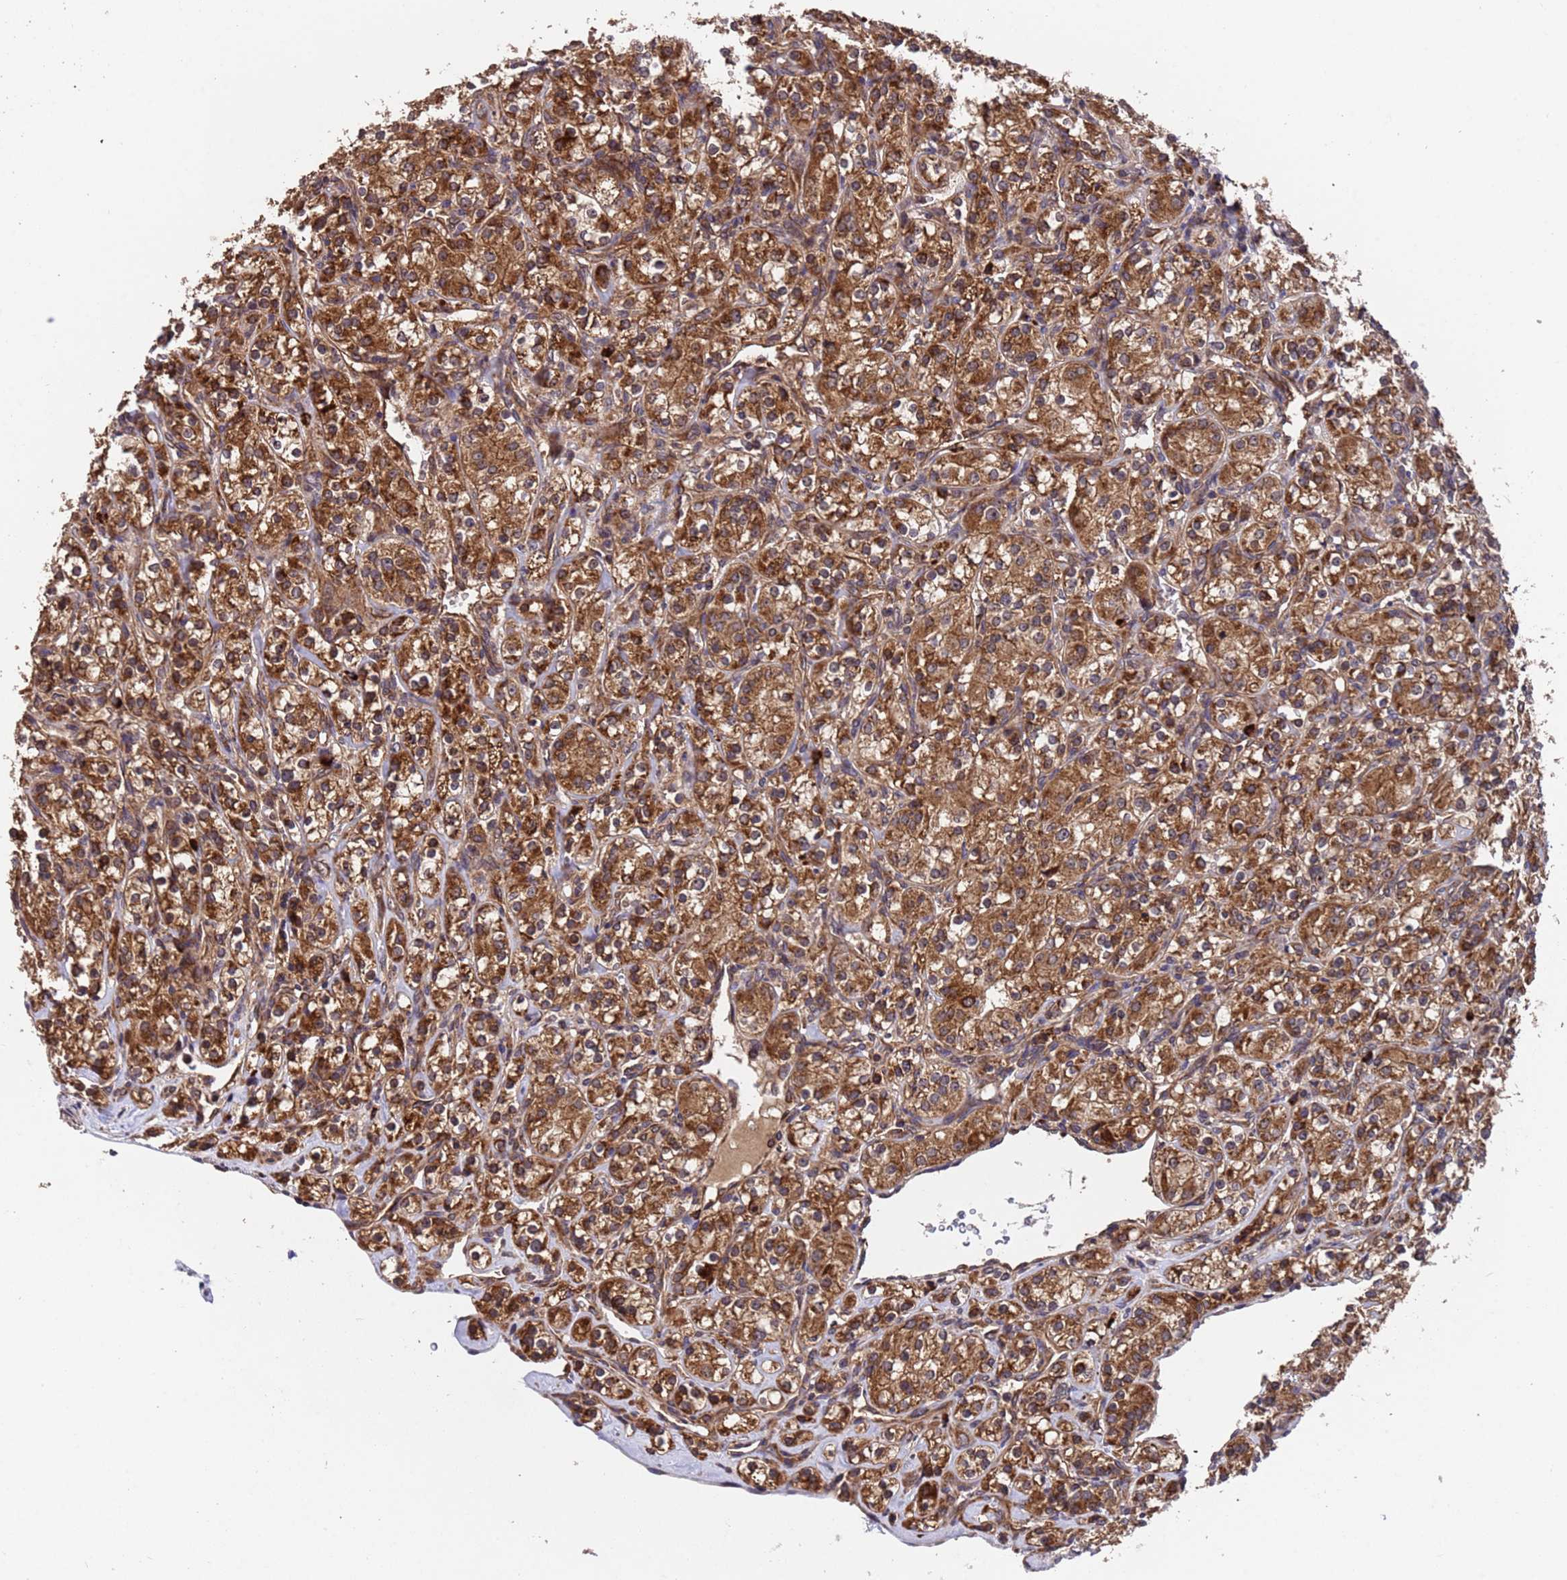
{"staining": {"intensity": "strong", "quantity": ">75%", "location": "cytoplasmic/membranous"}, "tissue": "renal cancer", "cell_type": "Tumor cells", "image_type": "cancer", "snomed": [{"axis": "morphology", "description": "Adenocarcinoma, NOS"}, {"axis": "topography", "description": "Kidney"}], "caption": "Renal adenocarcinoma stained with a brown dye shows strong cytoplasmic/membranous positive staining in approximately >75% of tumor cells.", "gene": "TSR3", "patient": {"sex": "male", "age": 77}}